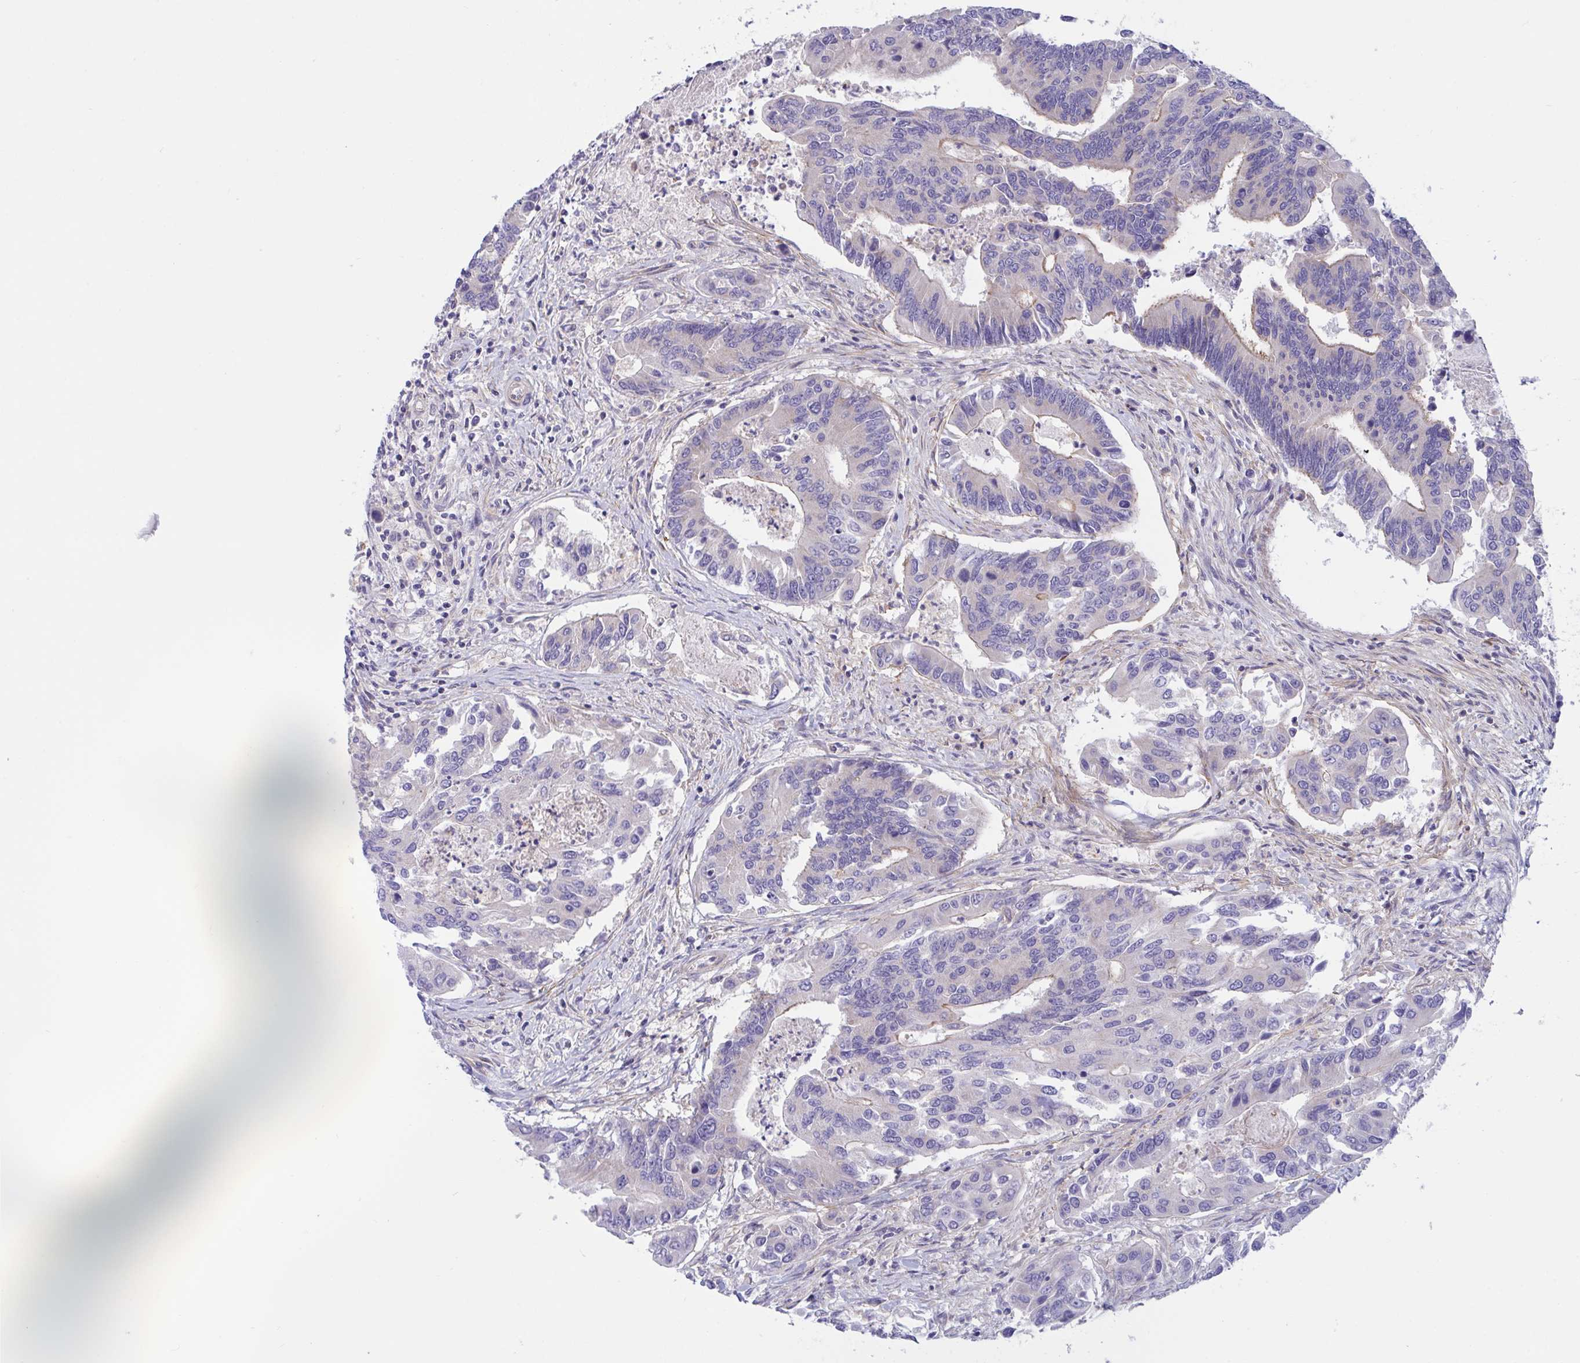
{"staining": {"intensity": "moderate", "quantity": "<25%", "location": "cytoplasmic/membranous"}, "tissue": "colorectal cancer", "cell_type": "Tumor cells", "image_type": "cancer", "snomed": [{"axis": "morphology", "description": "Adenocarcinoma, NOS"}, {"axis": "topography", "description": "Colon"}], "caption": "A low amount of moderate cytoplasmic/membranous positivity is appreciated in about <25% of tumor cells in adenocarcinoma (colorectal) tissue. Using DAB (3,3'-diaminobenzidine) (brown) and hematoxylin (blue) stains, captured at high magnification using brightfield microscopy.", "gene": "OXLD1", "patient": {"sex": "female", "age": 67}}